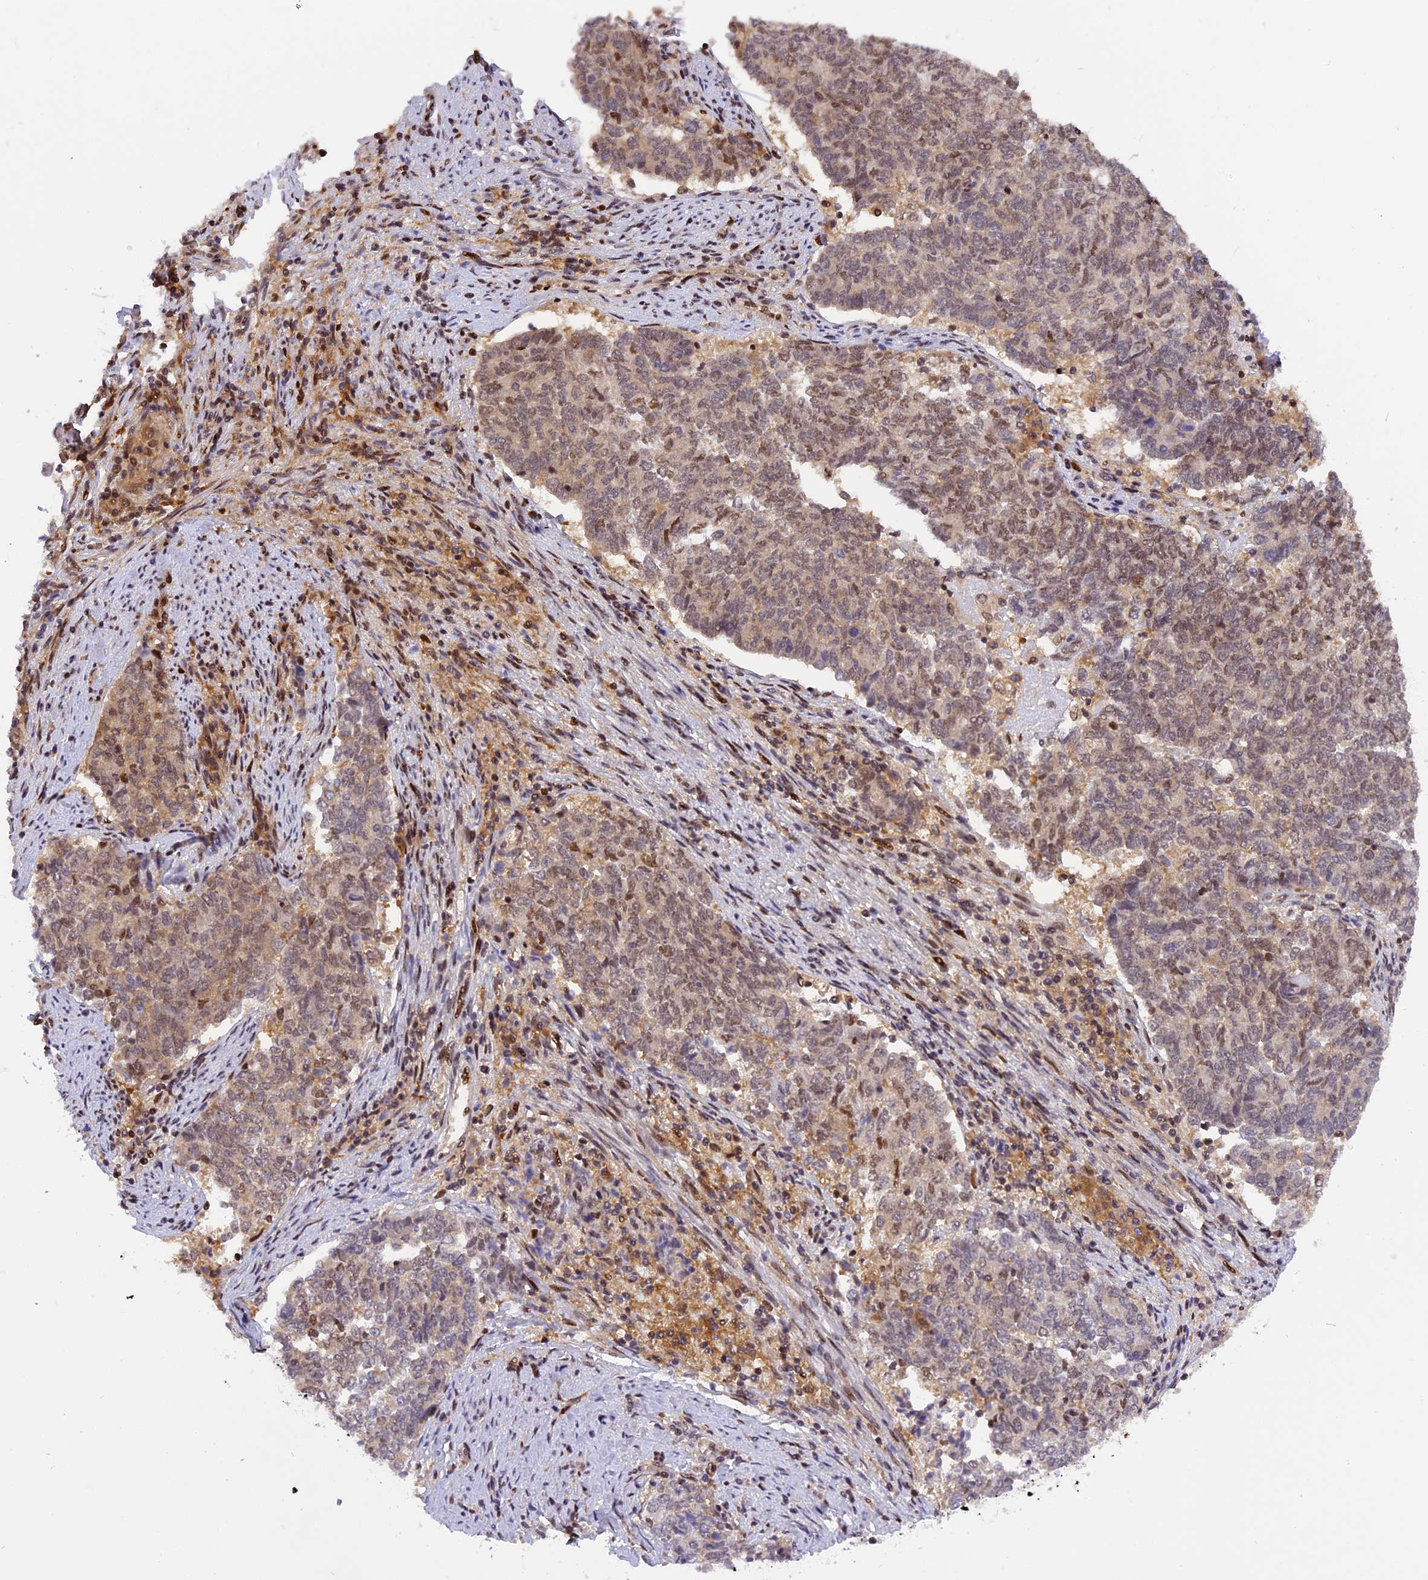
{"staining": {"intensity": "moderate", "quantity": "25%-75%", "location": "nuclear"}, "tissue": "endometrial cancer", "cell_type": "Tumor cells", "image_type": "cancer", "snomed": [{"axis": "morphology", "description": "Adenocarcinoma, NOS"}, {"axis": "topography", "description": "Endometrium"}], "caption": "Brown immunohistochemical staining in endometrial cancer demonstrates moderate nuclear expression in approximately 25%-75% of tumor cells.", "gene": "RABGGTA", "patient": {"sex": "female", "age": 80}}